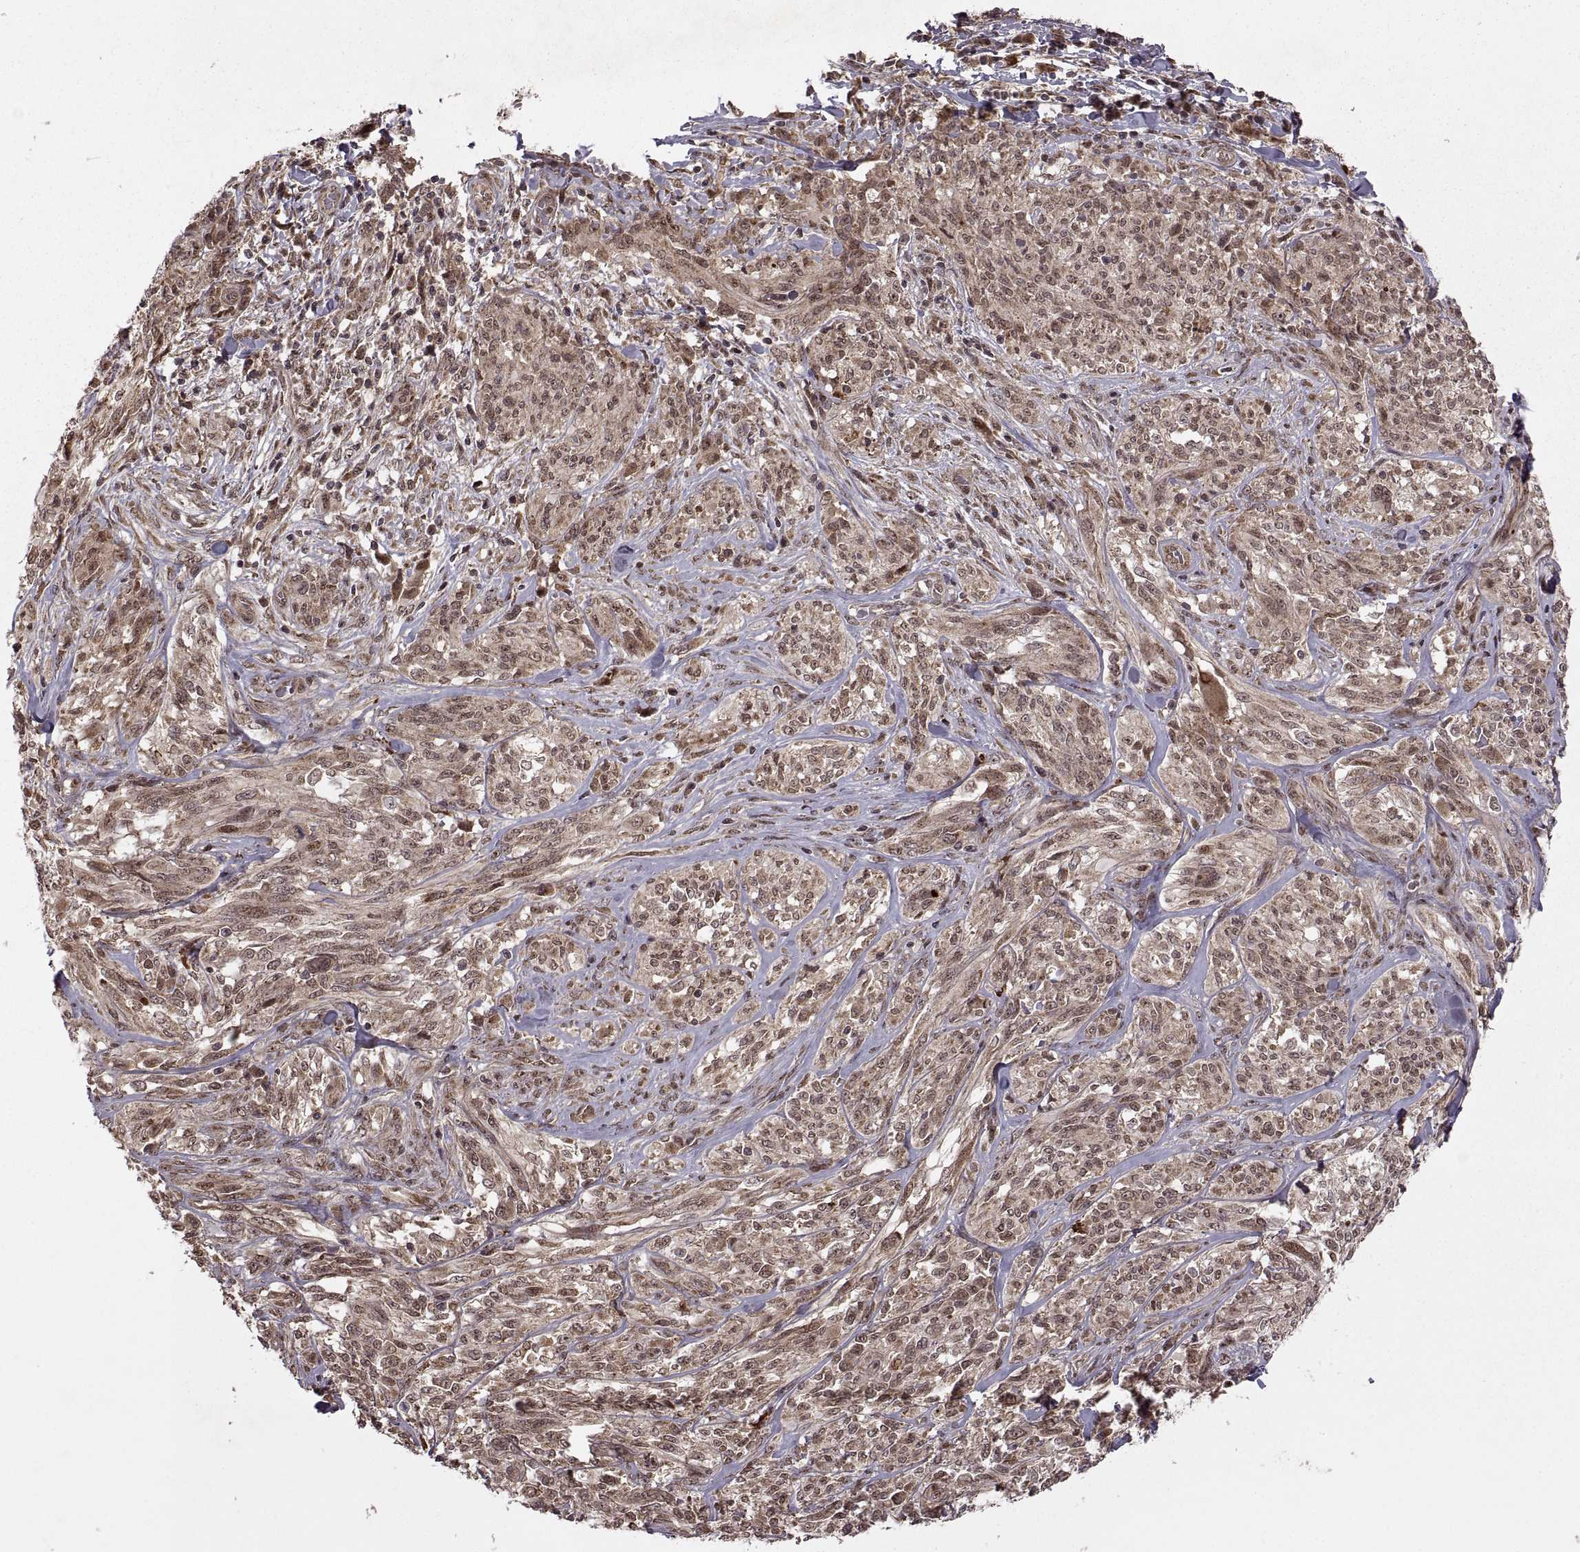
{"staining": {"intensity": "weak", "quantity": ">75%", "location": "cytoplasmic/membranous,nuclear"}, "tissue": "melanoma", "cell_type": "Tumor cells", "image_type": "cancer", "snomed": [{"axis": "morphology", "description": "Malignant melanoma, NOS"}, {"axis": "topography", "description": "Skin"}], "caption": "Malignant melanoma tissue reveals weak cytoplasmic/membranous and nuclear expression in approximately >75% of tumor cells, visualized by immunohistochemistry. (brown staining indicates protein expression, while blue staining denotes nuclei).", "gene": "PTOV1", "patient": {"sex": "female", "age": 91}}